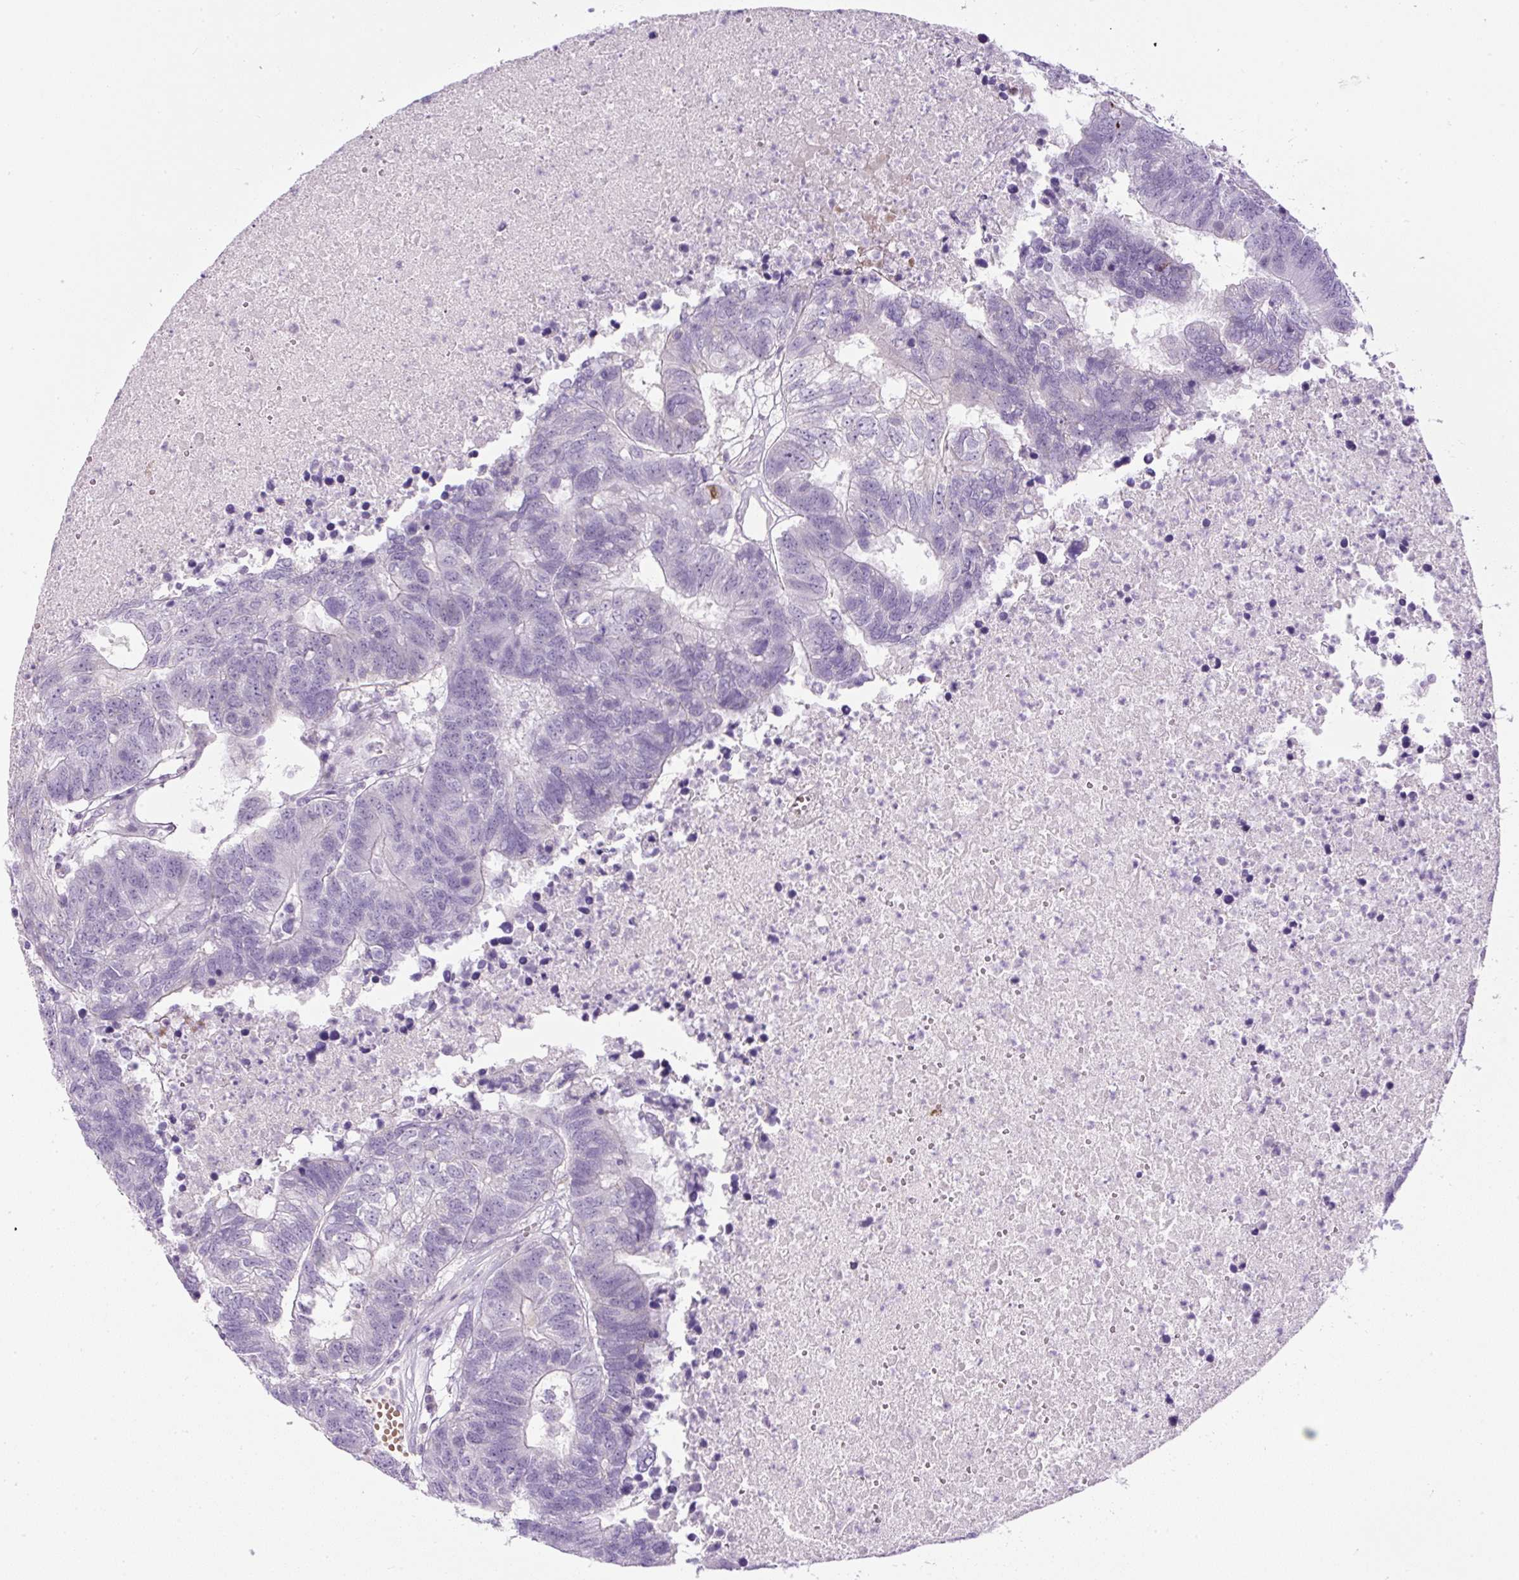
{"staining": {"intensity": "negative", "quantity": "none", "location": "none"}, "tissue": "colorectal cancer", "cell_type": "Tumor cells", "image_type": "cancer", "snomed": [{"axis": "morphology", "description": "Adenocarcinoma, NOS"}, {"axis": "topography", "description": "Colon"}], "caption": "High magnification brightfield microscopy of colorectal adenocarcinoma stained with DAB (brown) and counterstained with hematoxylin (blue): tumor cells show no significant positivity.", "gene": "FGFBP3", "patient": {"sex": "female", "age": 48}}